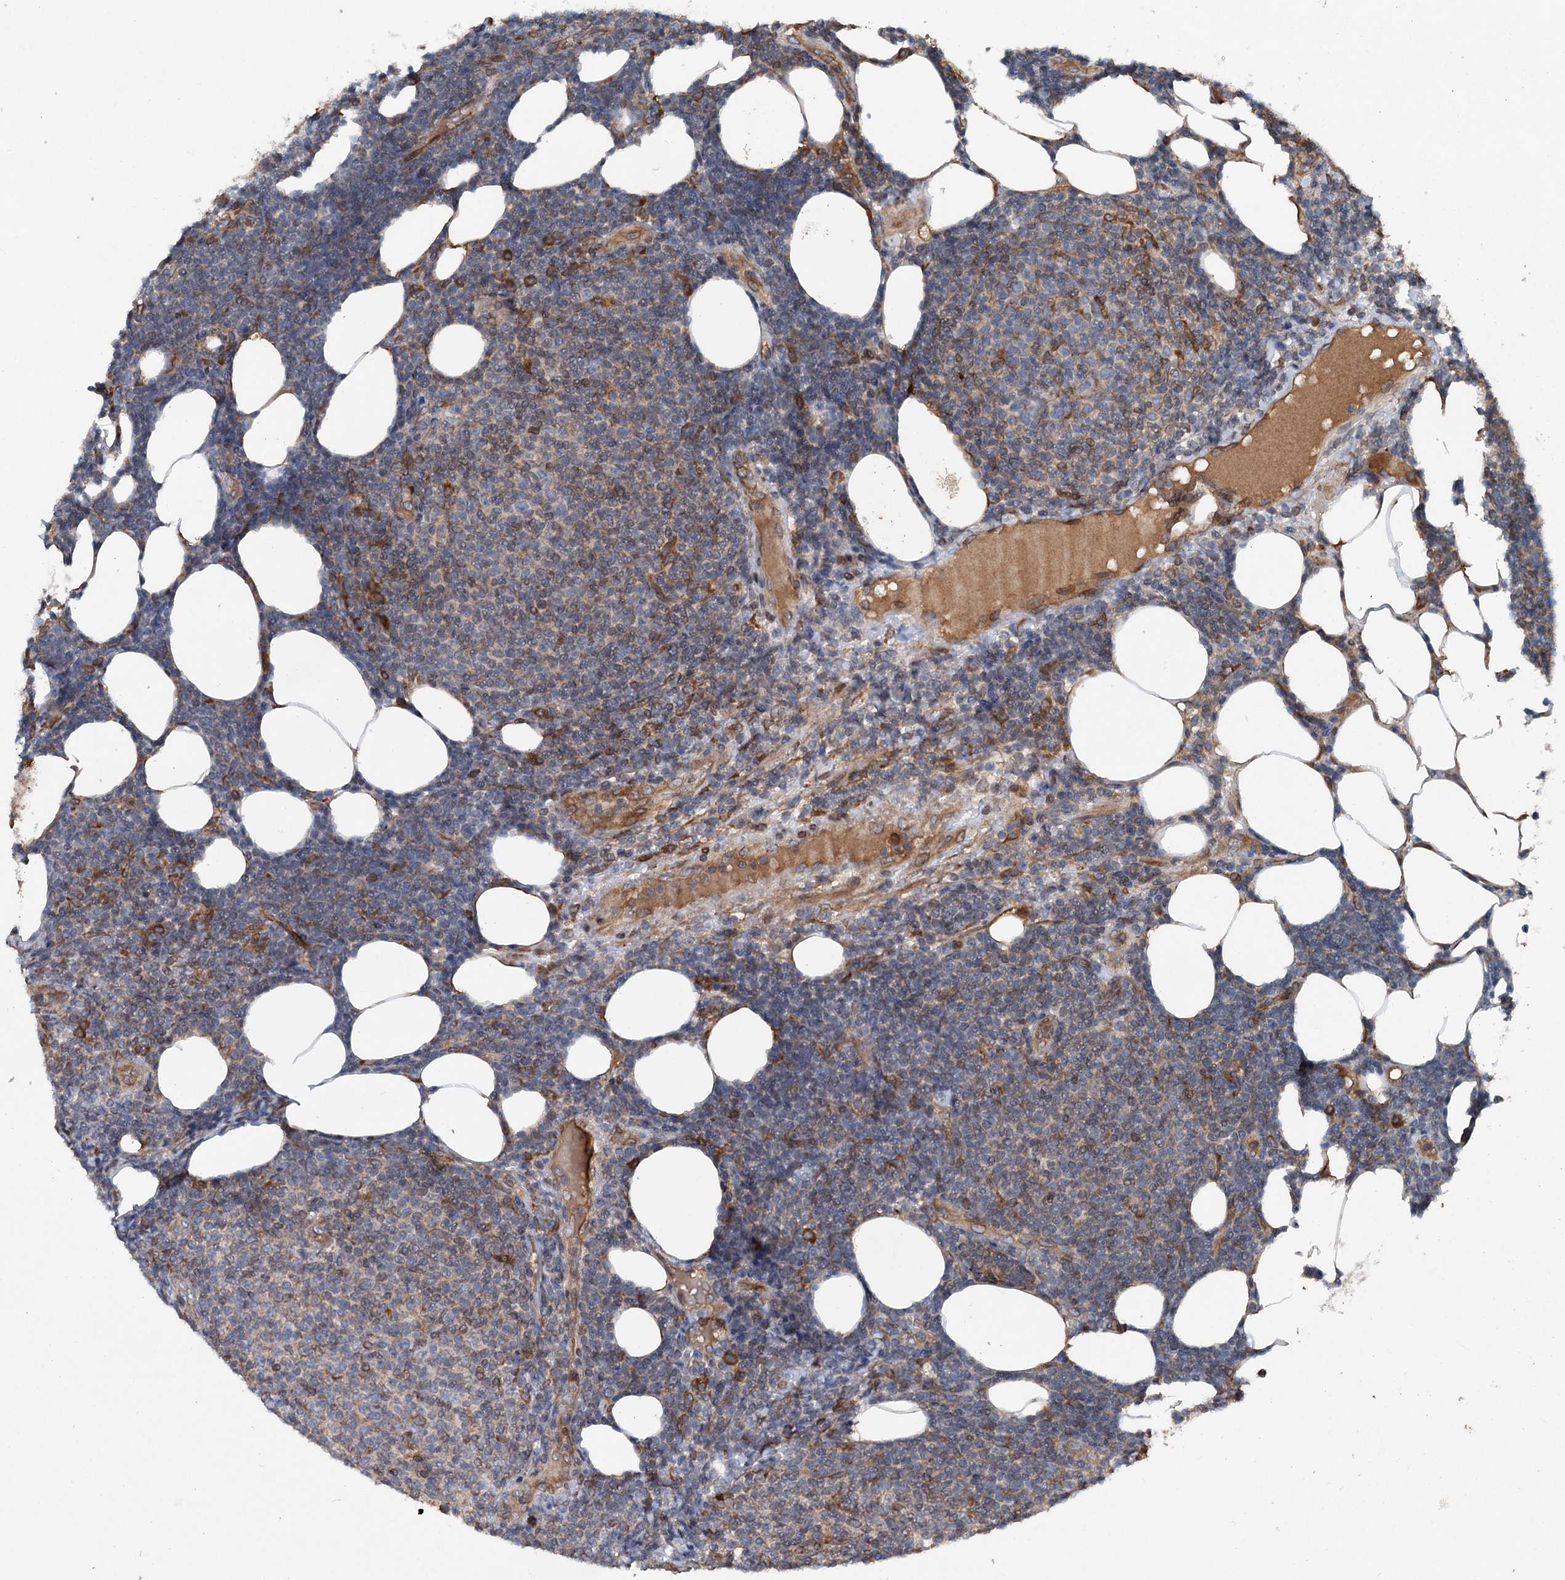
{"staining": {"intensity": "weak", "quantity": "<25%", "location": "cytoplasmic/membranous"}, "tissue": "lymphoma", "cell_type": "Tumor cells", "image_type": "cancer", "snomed": [{"axis": "morphology", "description": "Malignant lymphoma, non-Hodgkin's type, Low grade"}, {"axis": "topography", "description": "Lymph node"}], "caption": "The image displays no staining of tumor cells in lymphoma. The staining was performed using DAB to visualize the protein expression in brown, while the nuclei were stained in blue with hematoxylin (Magnification: 20x).", "gene": "TAPBPL", "patient": {"sex": "male", "age": 66}}